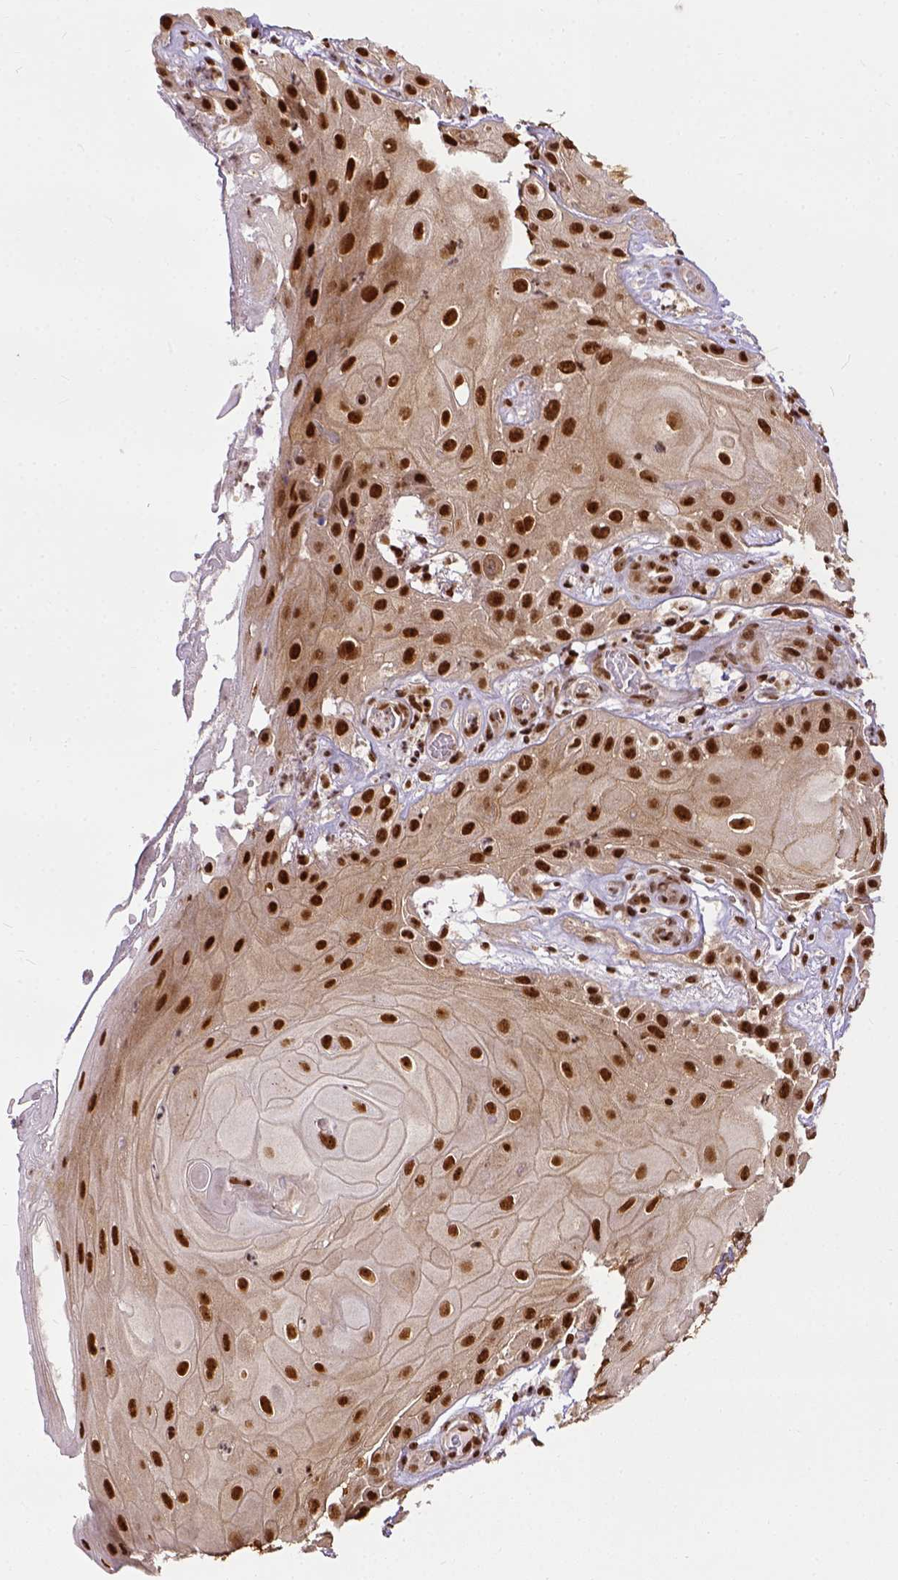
{"staining": {"intensity": "strong", "quantity": ">75%", "location": "nuclear"}, "tissue": "skin cancer", "cell_type": "Tumor cells", "image_type": "cancer", "snomed": [{"axis": "morphology", "description": "Squamous cell carcinoma, NOS"}, {"axis": "topography", "description": "Skin"}], "caption": "Skin squamous cell carcinoma stained with immunohistochemistry (IHC) reveals strong nuclear positivity in about >75% of tumor cells.", "gene": "NACC1", "patient": {"sex": "male", "age": 62}}